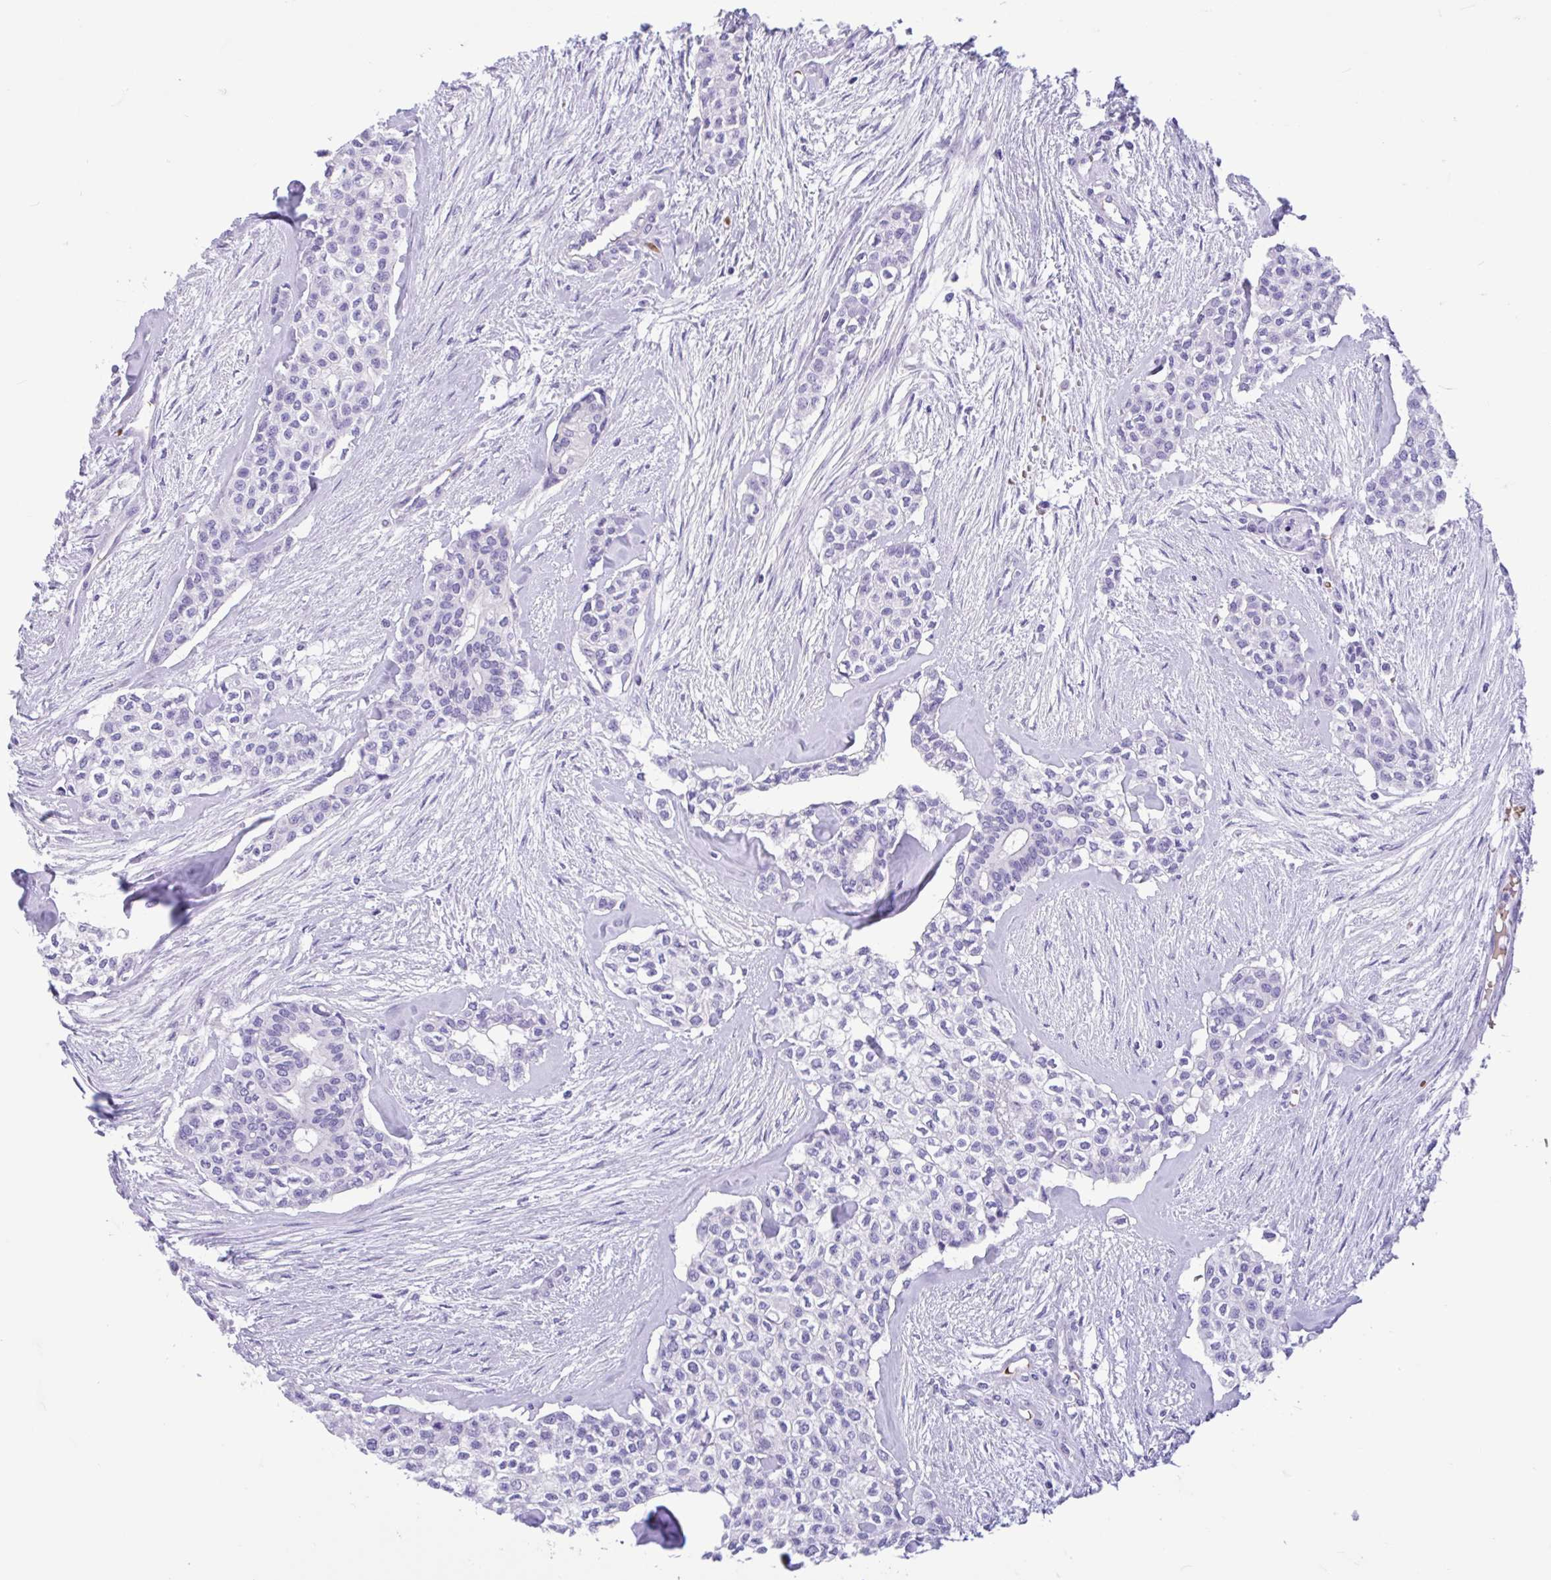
{"staining": {"intensity": "negative", "quantity": "none", "location": "none"}, "tissue": "head and neck cancer", "cell_type": "Tumor cells", "image_type": "cancer", "snomed": [{"axis": "morphology", "description": "Adenocarcinoma, NOS"}, {"axis": "topography", "description": "Head-Neck"}], "caption": "This photomicrograph is of adenocarcinoma (head and neck) stained with immunohistochemistry (IHC) to label a protein in brown with the nuclei are counter-stained blue. There is no positivity in tumor cells.", "gene": "TMEM79", "patient": {"sex": "male", "age": 81}}